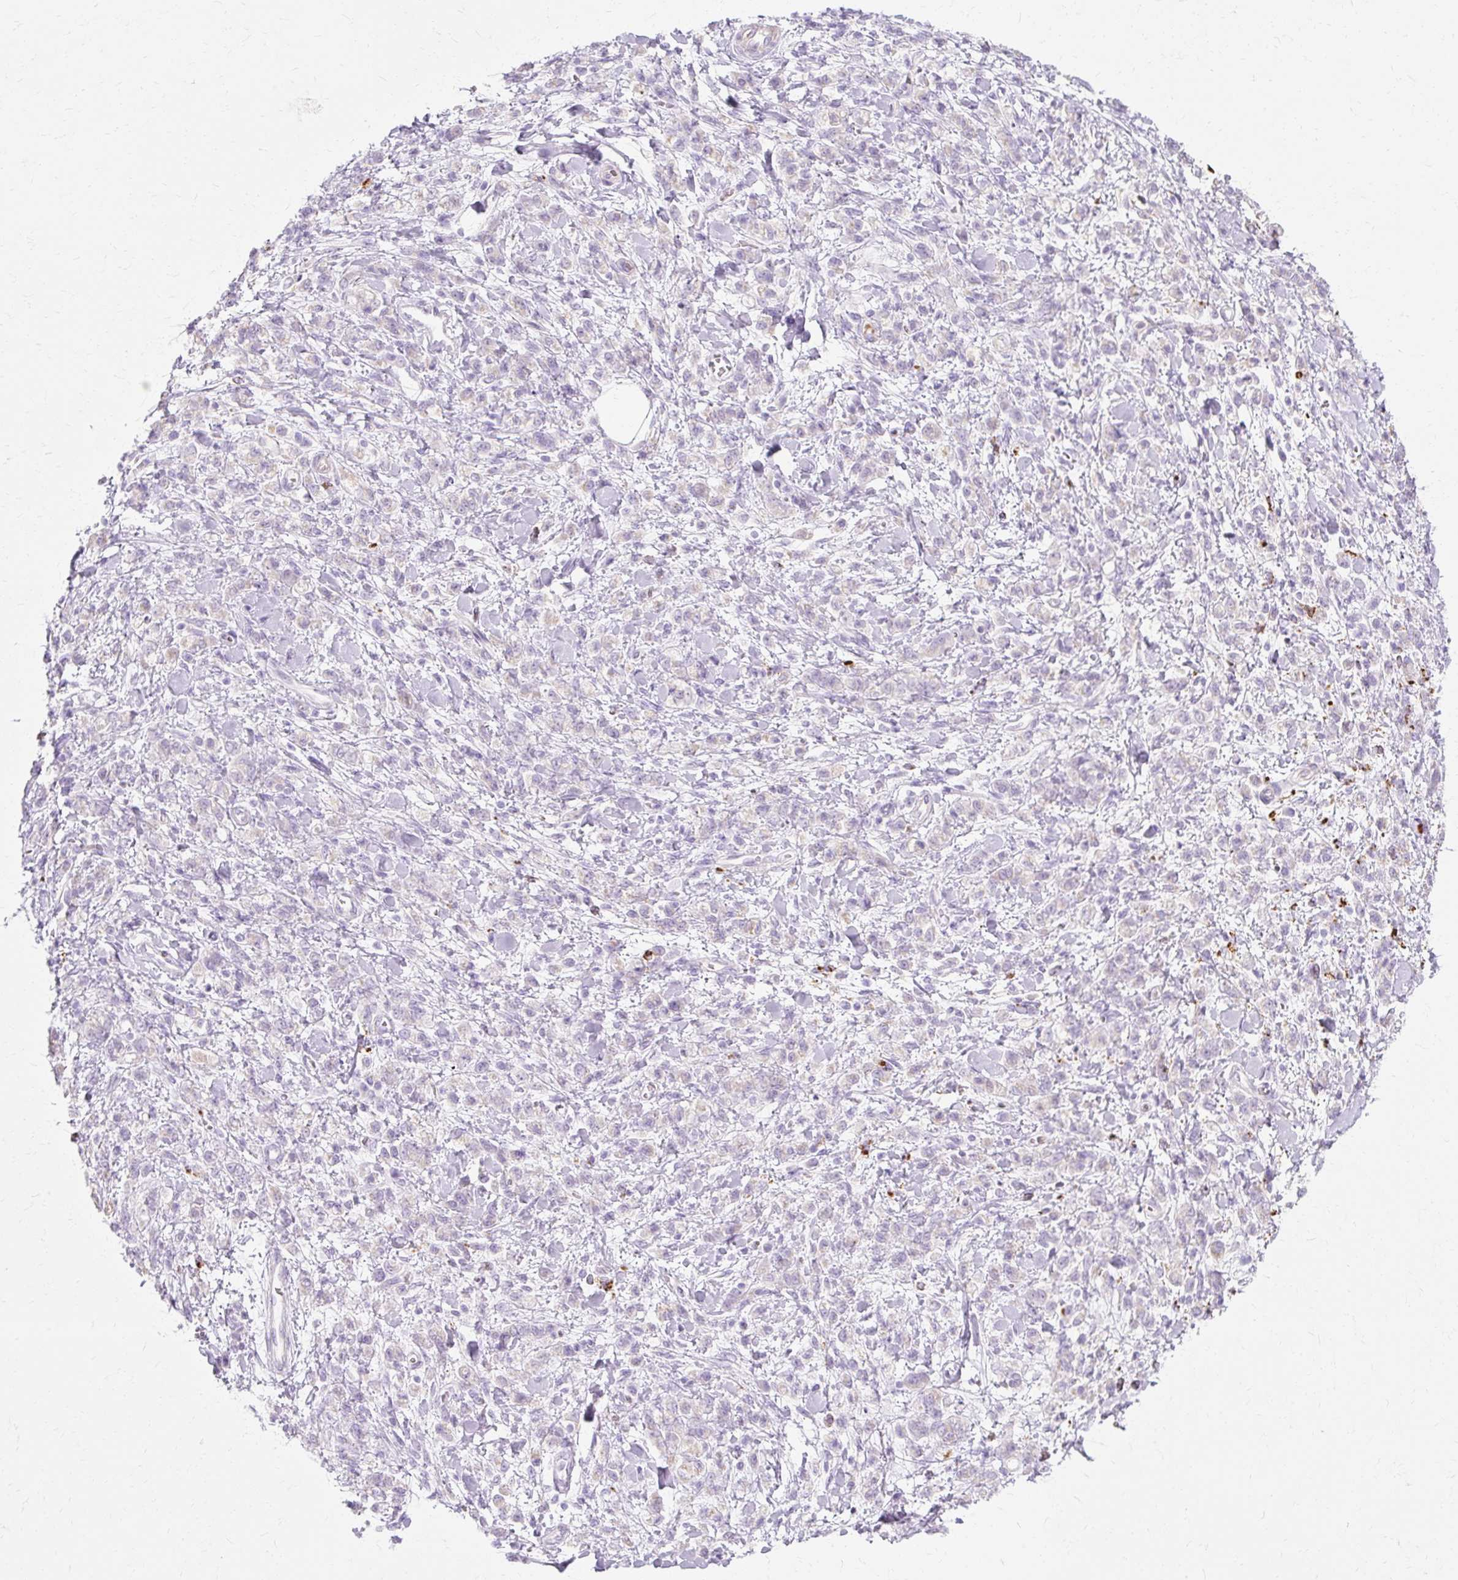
{"staining": {"intensity": "negative", "quantity": "none", "location": "none"}, "tissue": "stomach cancer", "cell_type": "Tumor cells", "image_type": "cancer", "snomed": [{"axis": "morphology", "description": "Adenocarcinoma, NOS"}, {"axis": "topography", "description": "Stomach"}], "caption": "Image shows no significant protein positivity in tumor cells of stomach cancer (adenocarcinoma).", "gene": "HSD11B1", "patient": {"sex": "male", "age": 77}}